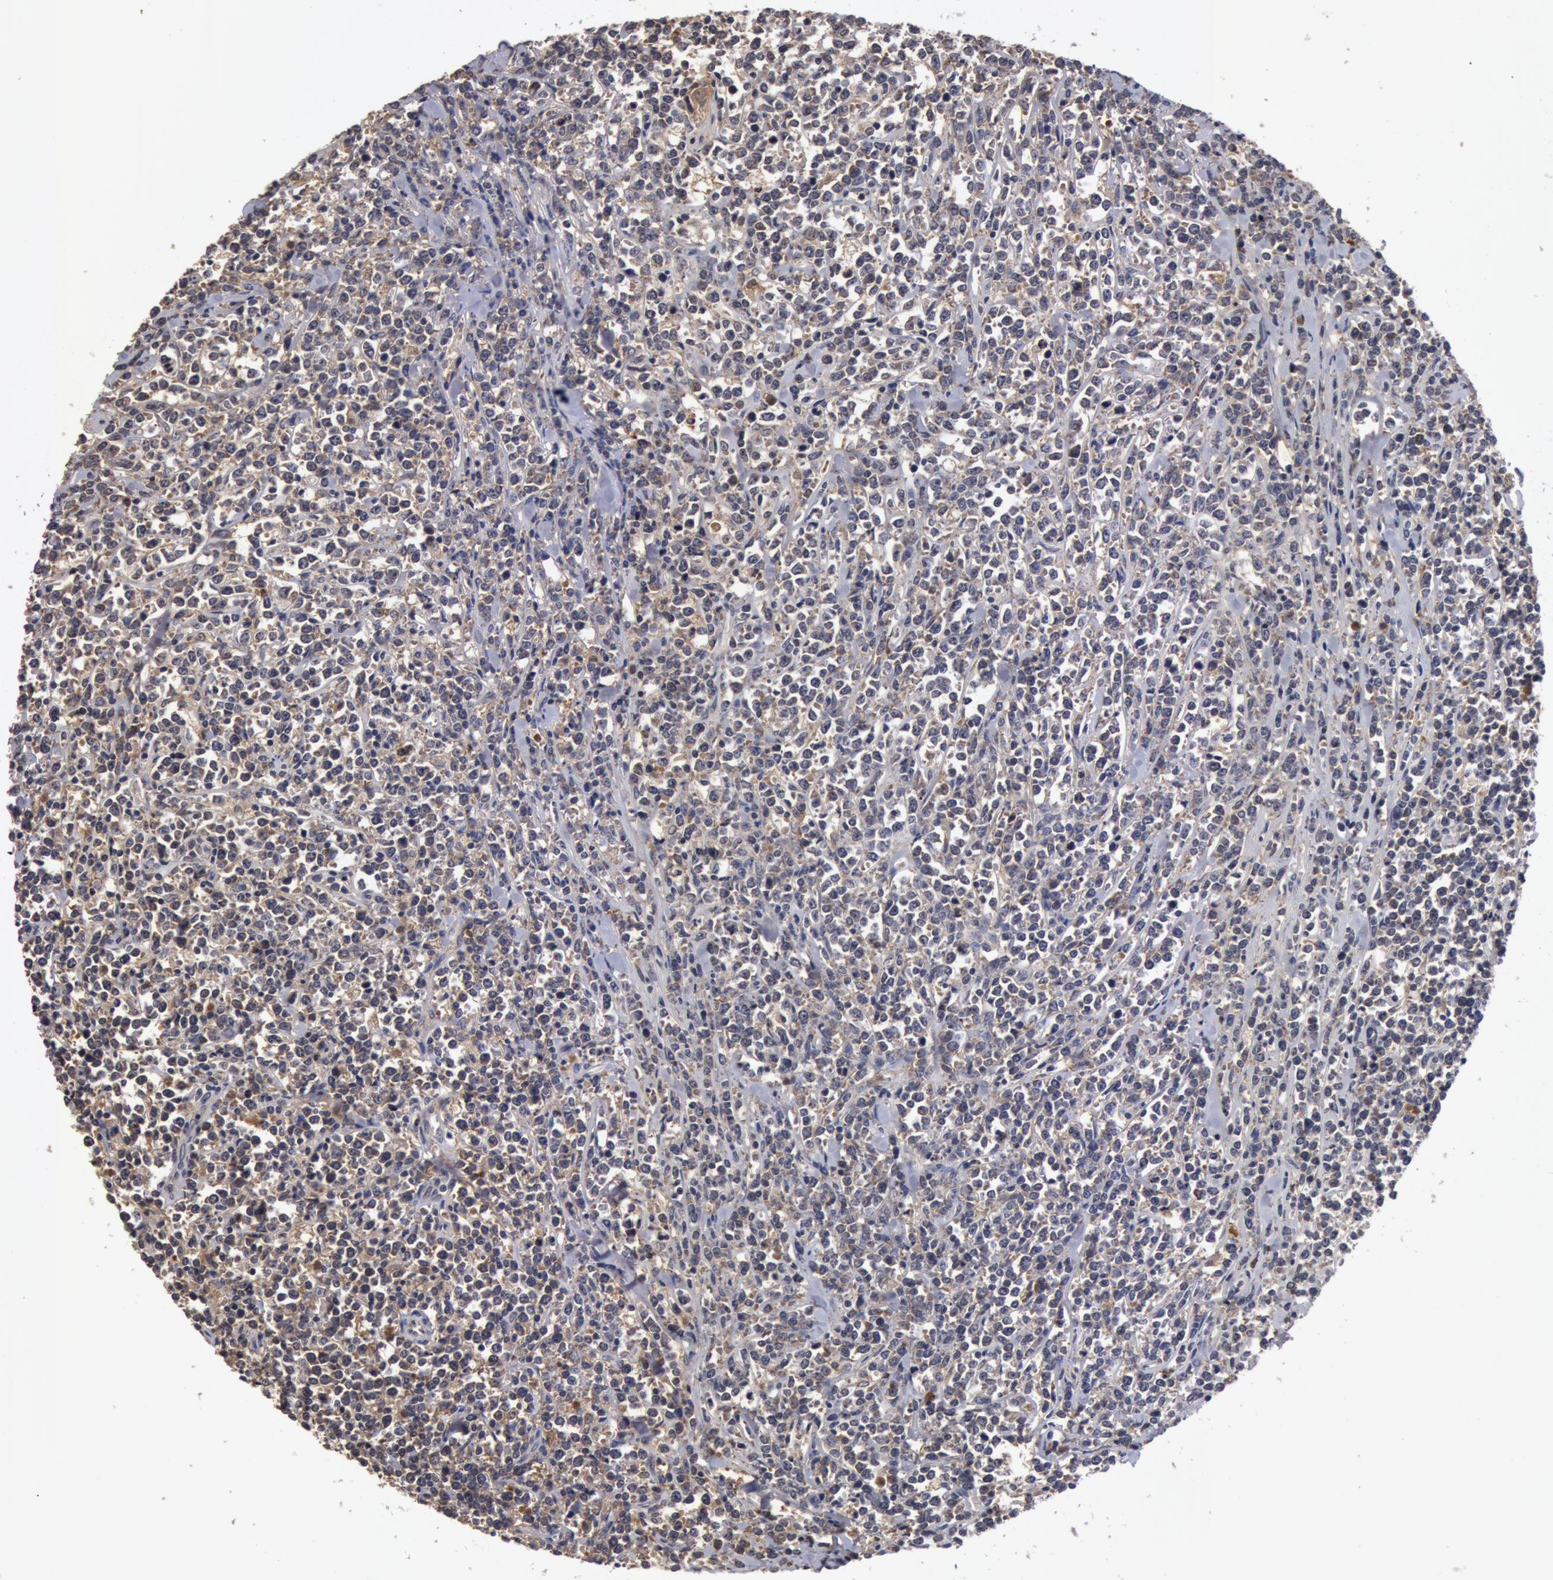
{"staining": {"intensity": "weak", "quantity": "25%-75%", "location": "cytoplasmic/membranous"}, "tissue": "lymphoma", "cell_type": "Tumor cells", "image_type": "cancer", "snomed": [{"axis": "morphology", "description": "Malignant lymphoma, non-Hodgkin's type, High grade"}, {"axis": "topography", "description": "Small intestine"}, {"axis": "topography", "description": "Colon"}], "caption": "This micrograph exhibits immunohistochemistry (IHC) staining of lymphoma, with low weak cytoplasmic/membranous positivity in about 25%-75% of tumor cells.", "gene": "BCHE", "patient": {"sex": "male", "age": 8}}